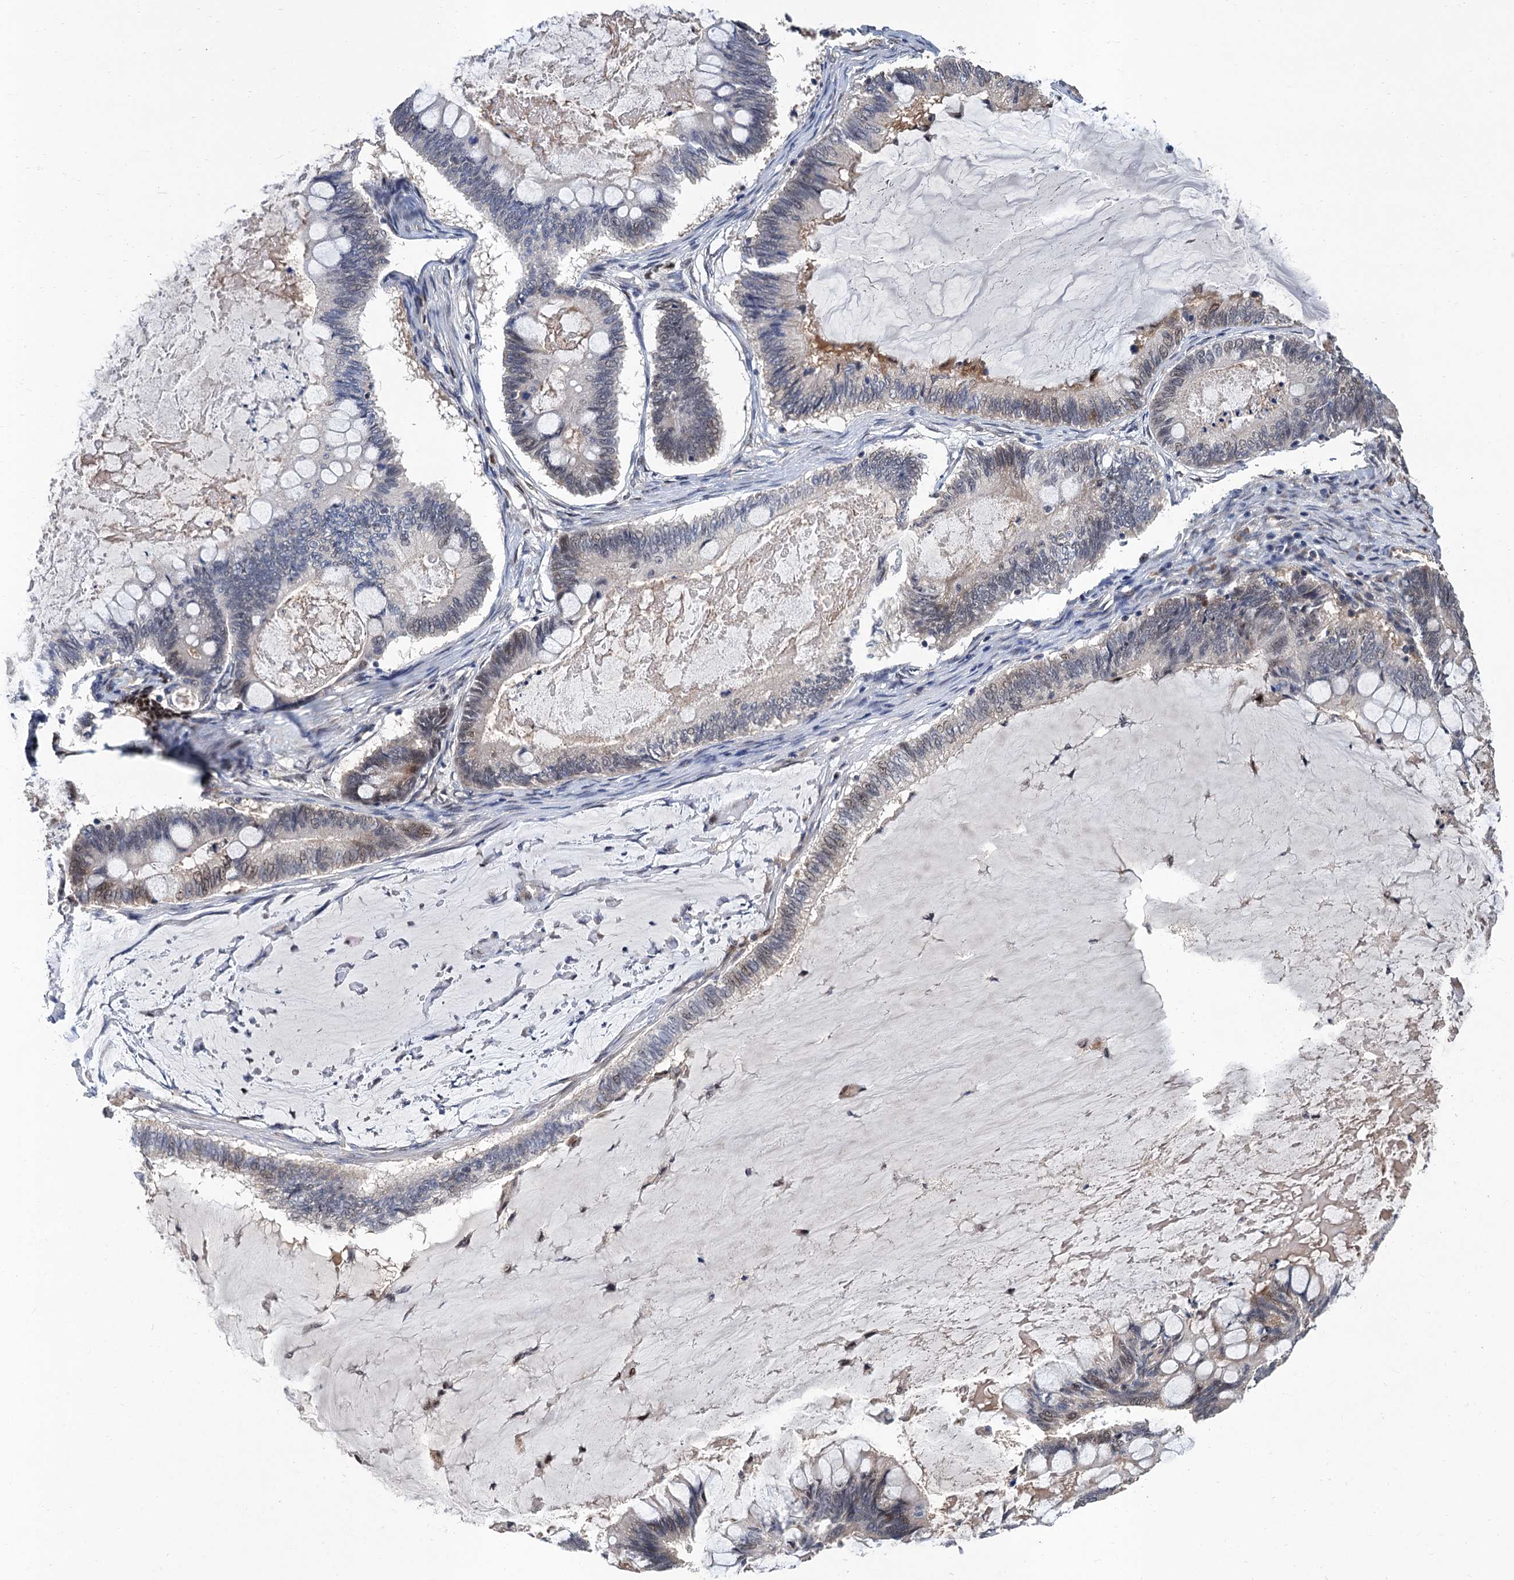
{"staining": {"intensity": "negative", "quantity": "none", "location": "none"}, "tissue": "ovarian cancer", "cell_type": "Tumor cells", "image_type": "cancer", "snomed": [{"axis": "morphology", "description": "Cystadenocarcinoma, mucinous, NOS"}, {"axis": "topography", "description": "Ovary"}], "caption": "Immunohistochemical staining of human ovarian cancer shows no significant expression in tumor cells.", "gene": "TSEN34", "patient": {"sex": "female", "age": 61}}